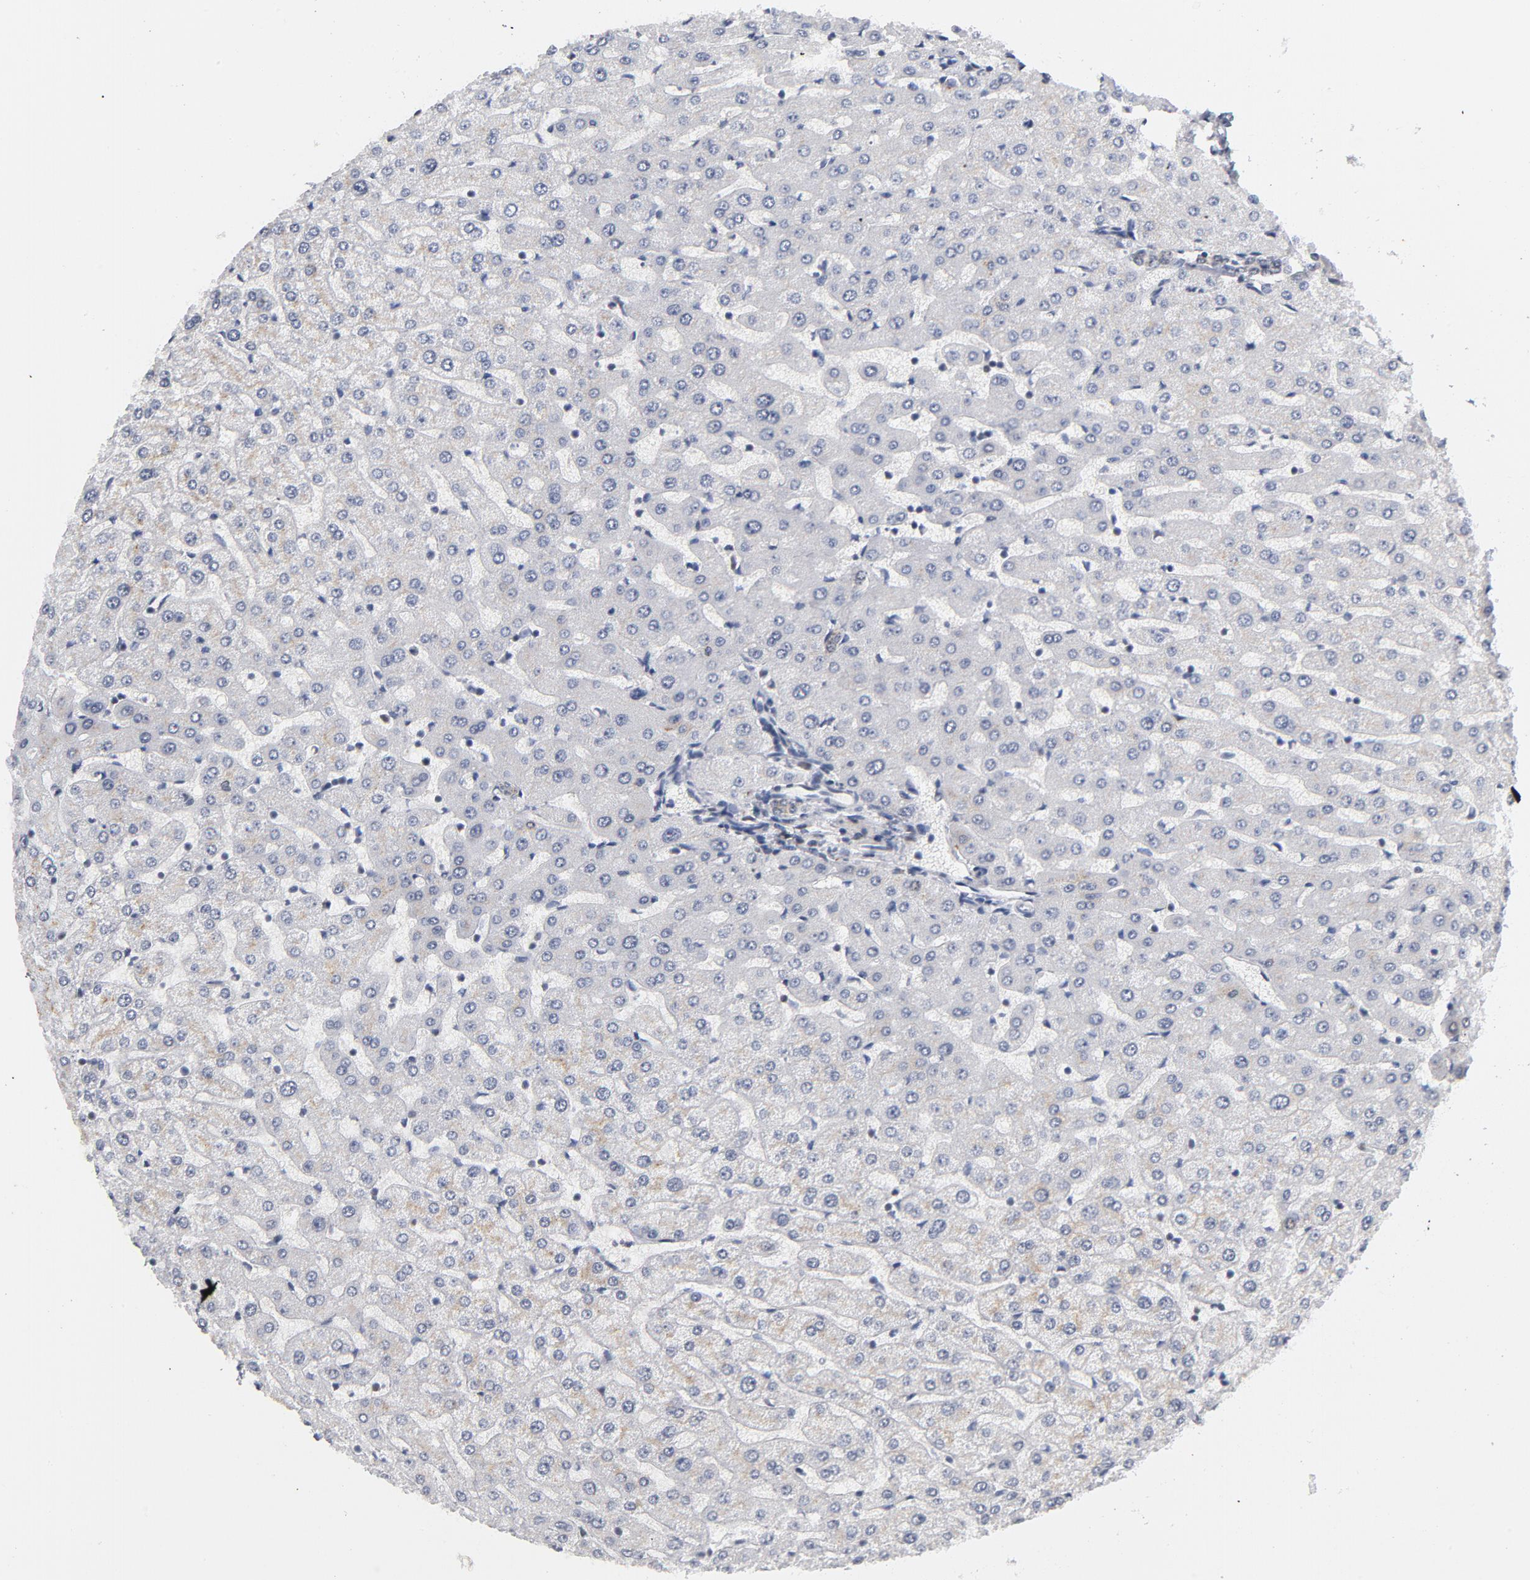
{"staining": {"intensity": "weak", "quantity": "25%-75%", "location": "cytoplasmic/membranous"}, "tissue": "liver", "cell_type": "Cholangiocytes", "image_type": "normal", "snomed": [{"axis": "morphology", "description": "Normal tissue, NOS"}, {"axis": "morphology", "description": "Fibrosis, NOS"}, {"axis": "topography", "description": "Liver"}], "caption": "Cholangiocytes demonstrate low levels of weak cytoplasmic/membranous staining in about 25%-75% of cells in normal human liver. The protein is stained brown, and the nuclei are stained in blue (DAB (3,3'-diaminobenzidine) IHC with brightfield microscopy, high magnification).", "gene": "BAP1", "patient": {"sex": "female", "age": 29}}